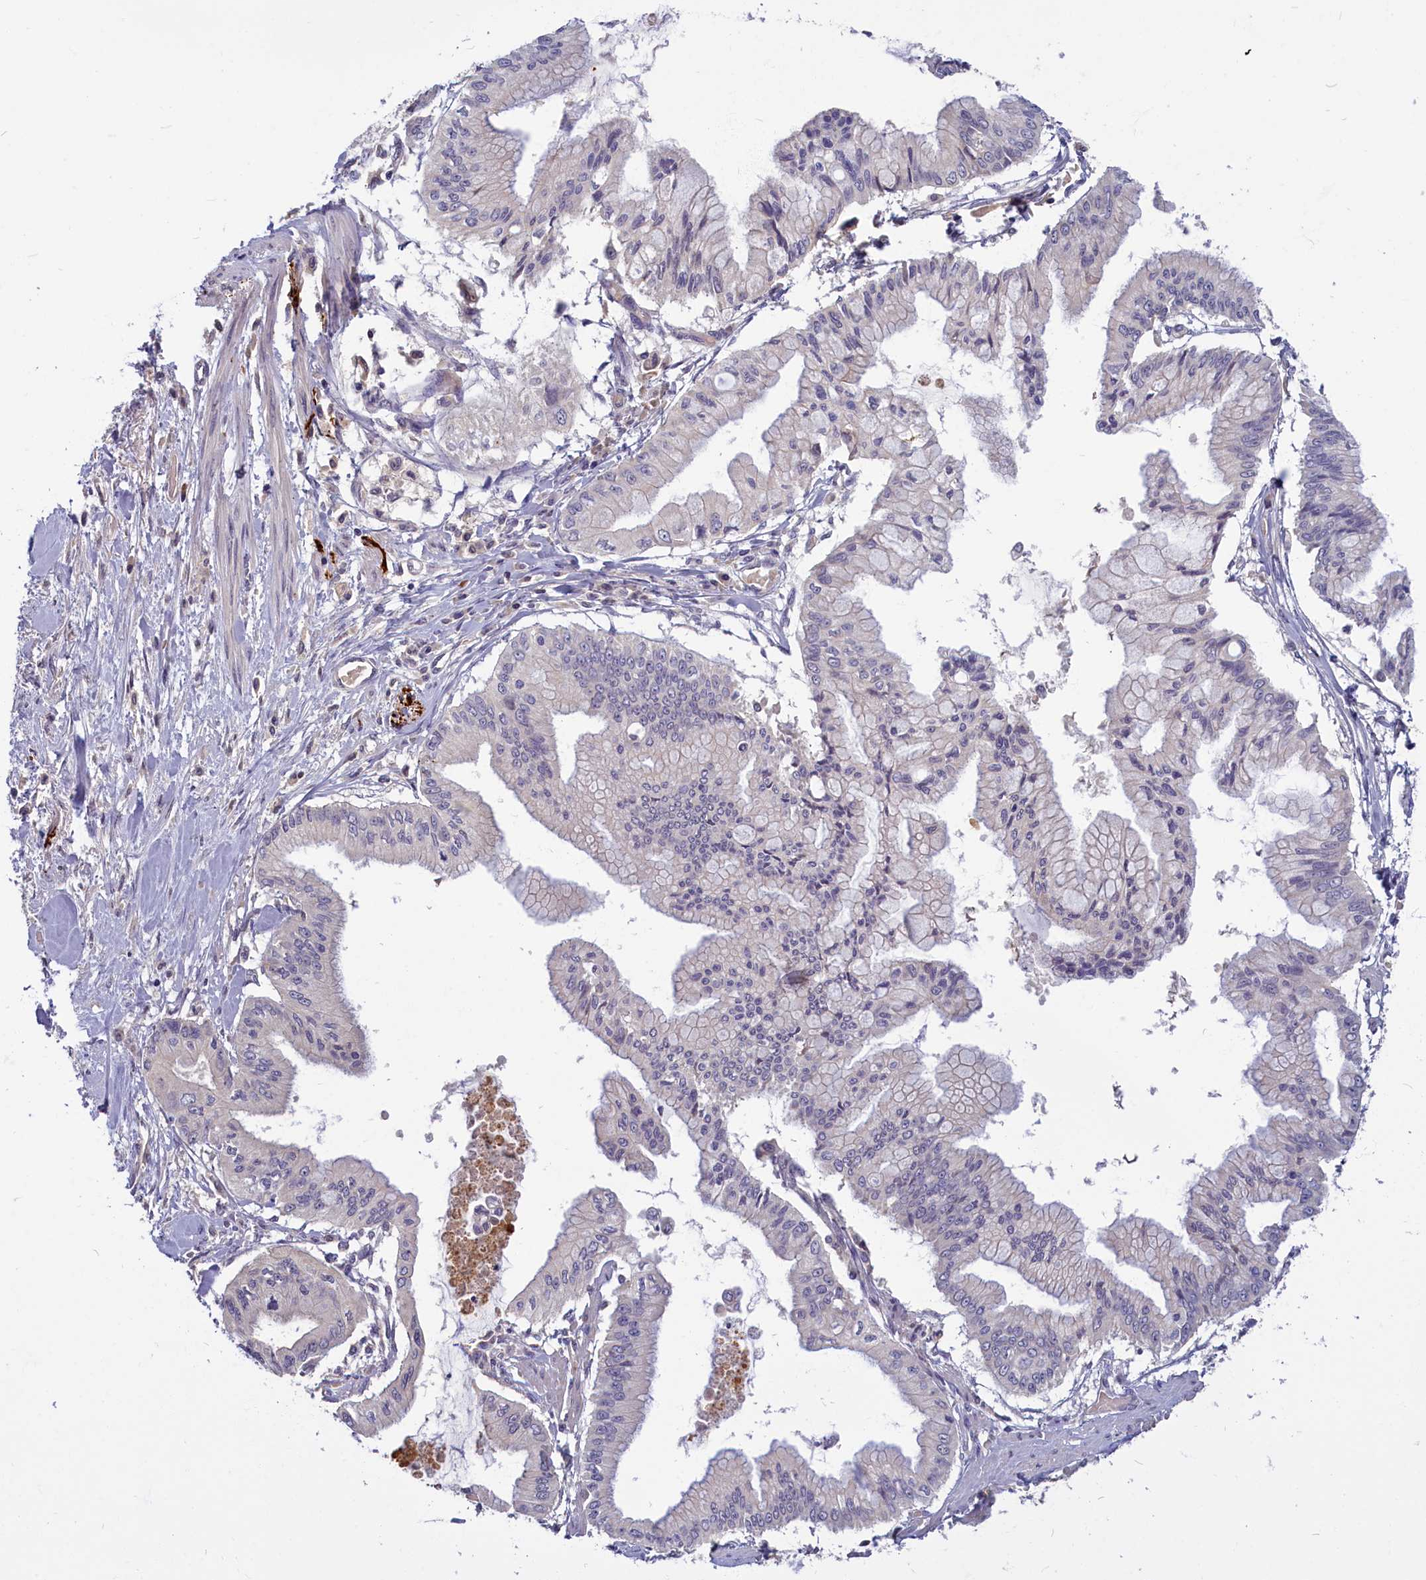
{"staining": {"intensity": "negative", "quantity": "none", "location": "none"}, "tissue": "pancreatic cancer", "cell_type": "Tumor cells", "image_type": "cancer", "snomed": [{"axis": "morphology", "description": "Adenocarcinoma, NOS"}, {"axis": "topography", "description": "Pancreas"}], "caption": "Immunohistochemistry micrograph of neoplastic tissue: pancreatic cancer stained with DAB demonstrates no significant protein positivity in tumor cells. (DAB (3,3'-diaminobenzidine) IHC visualized using brightfield microscopy, high magnification).", "gene": "SV2C", "patient": {"sex": "male", "age": 46}}